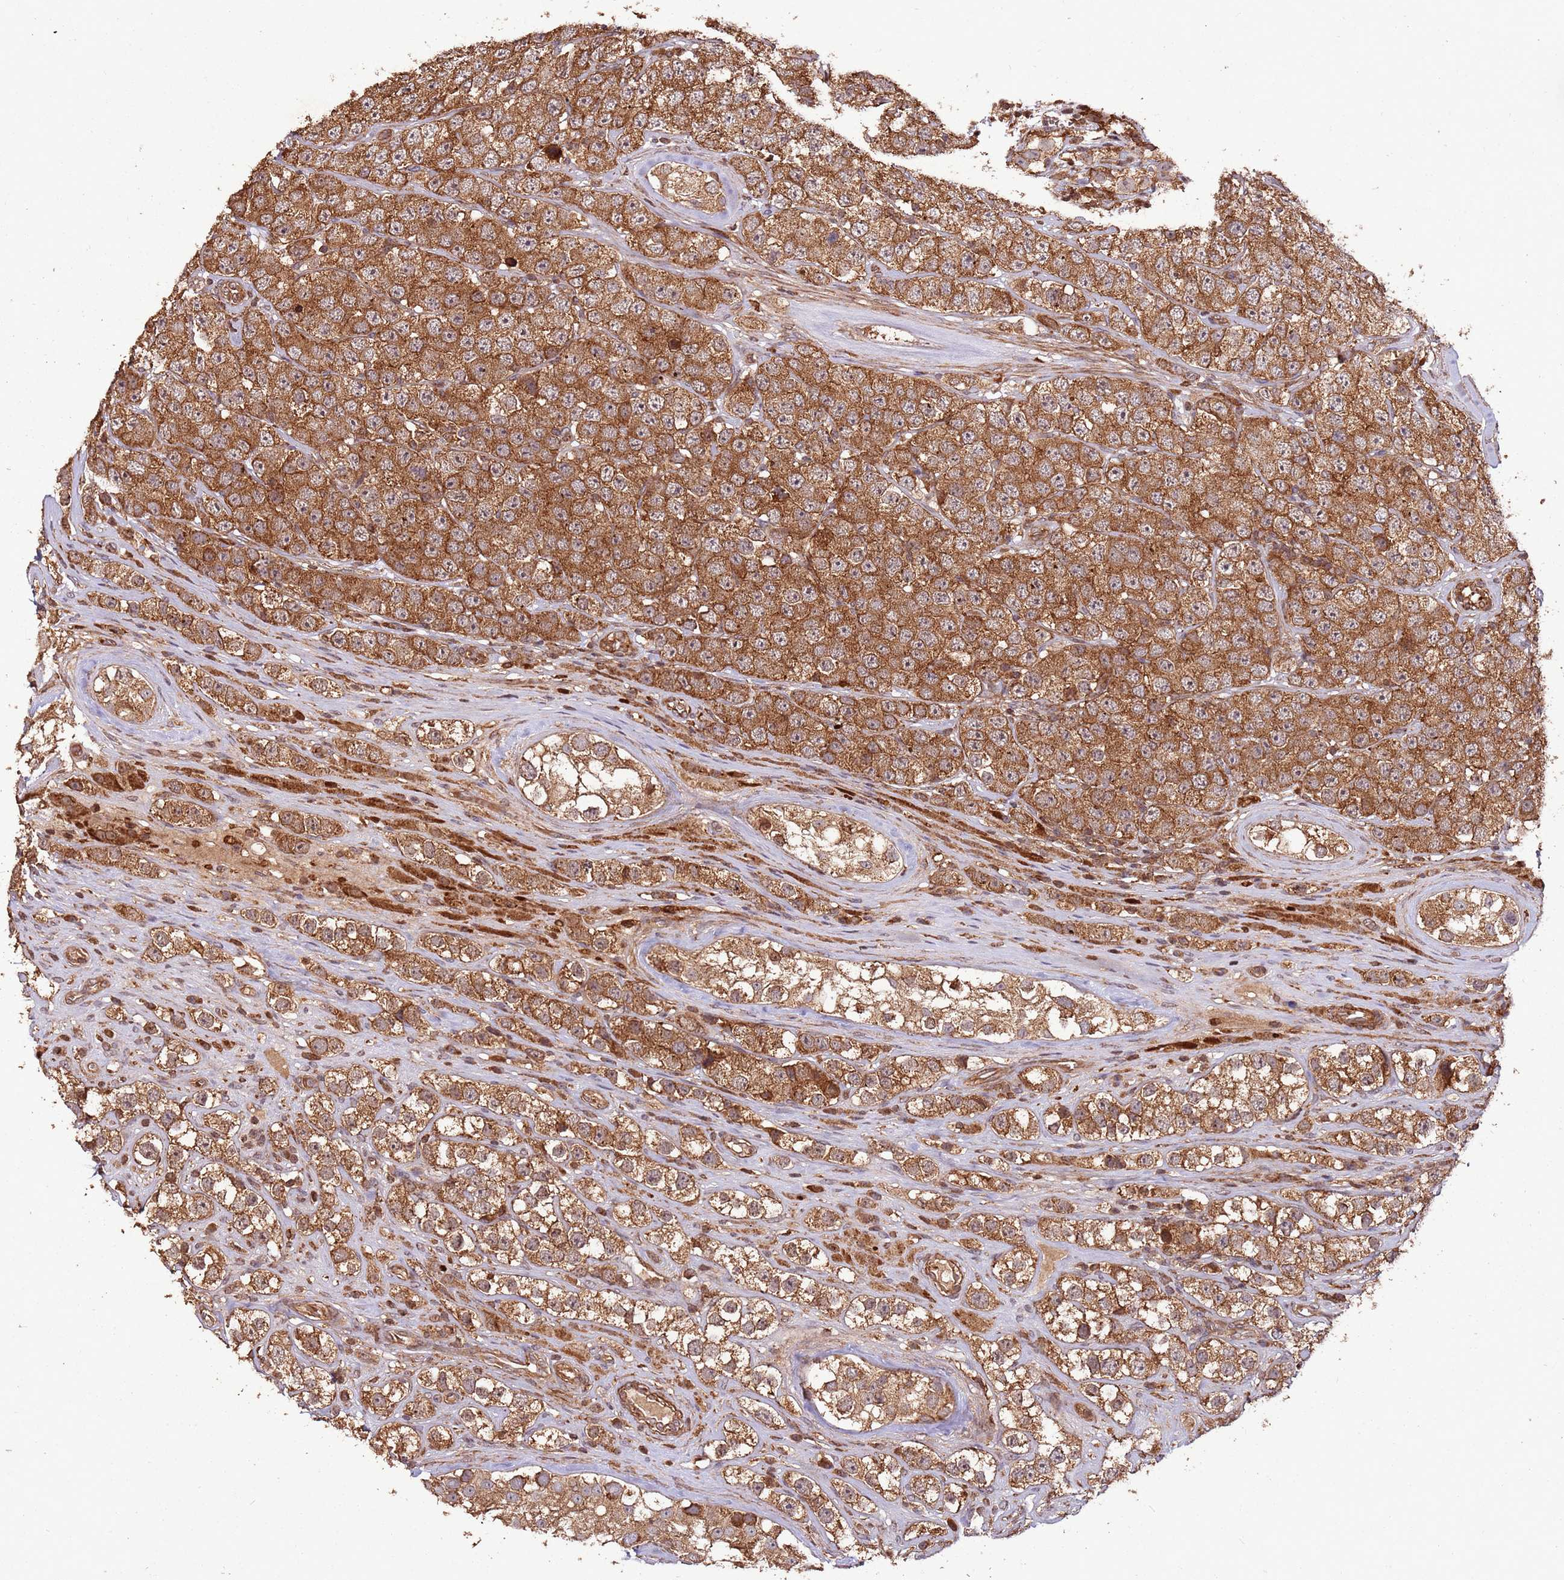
{"staining": {"intensity": "strong", "quantity": ">75%", "location": "cytoplasmic/membranous"}, "tissue": "testis cancer", "cell_type": "Tumor cells", "image_type": "cancer", "snomed": [{"axis": "morphology", "description": "Seminoma, NOS"}, {"axis": "topography", "description": "Testis"}], "caption": "A brown stain shows strong cytoplasmic/membranous positivity of a protein in testis cancer (seminoma) tumor cells.", "gene": "FAM186A", "patient": {"sex": "male", "age": 28}}